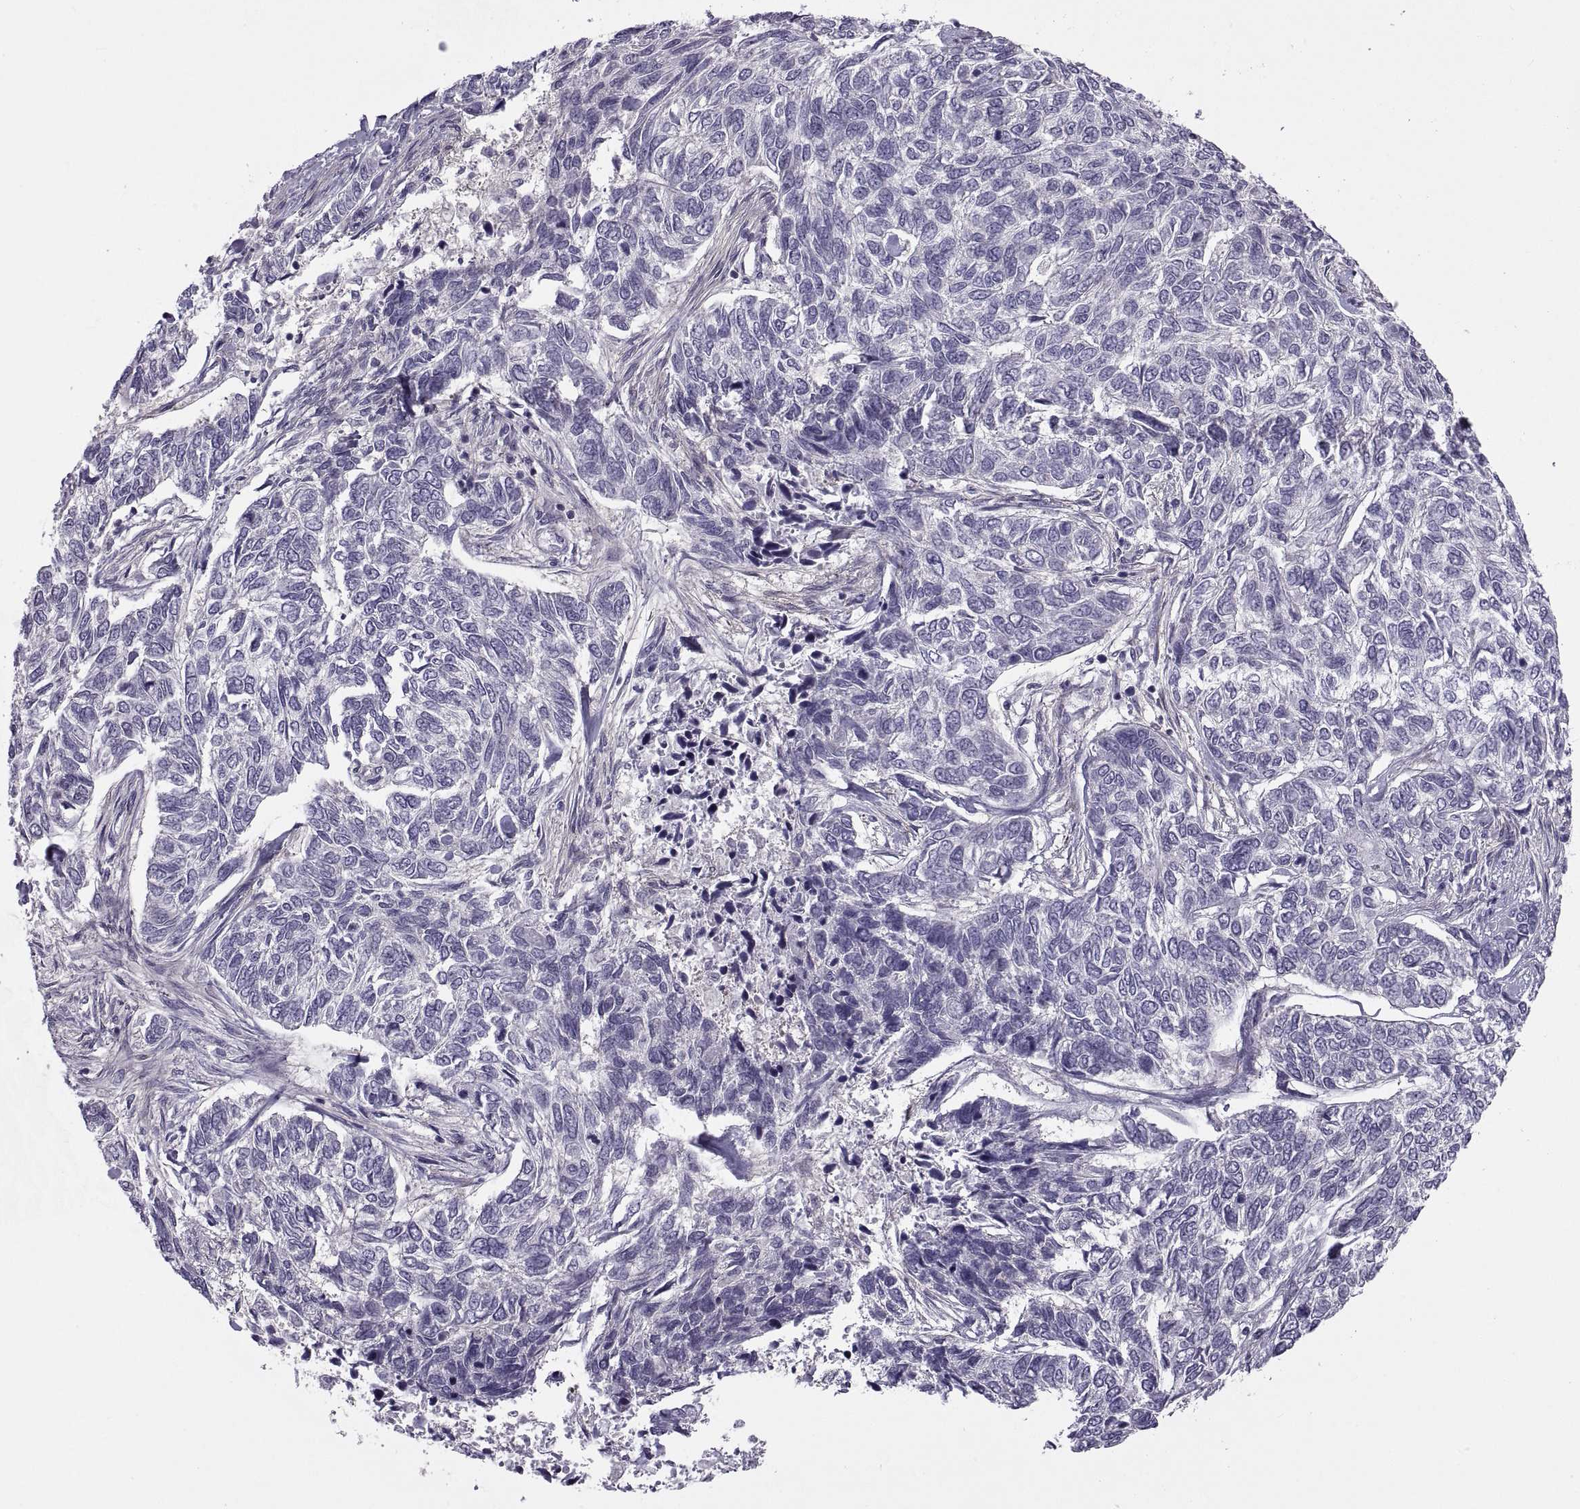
{"staining": {"intensity": "negative", "quantity": "none", "location": "none"}, "tissue": "skin cancer", "cell_type": "Tumor cells", "image_type": "cancer", "snomed": [{"axis": "morphology", "description": "Basal cell carcinoma"}, {"axis": "topography", "description": "Skin"}], "caption": "Histopathology image shows no significant protein staining in tumor cells of basal cell carcinoma (skin).", "gene": "BSPH1", "patient": {"sex": "female", "age": 65}}